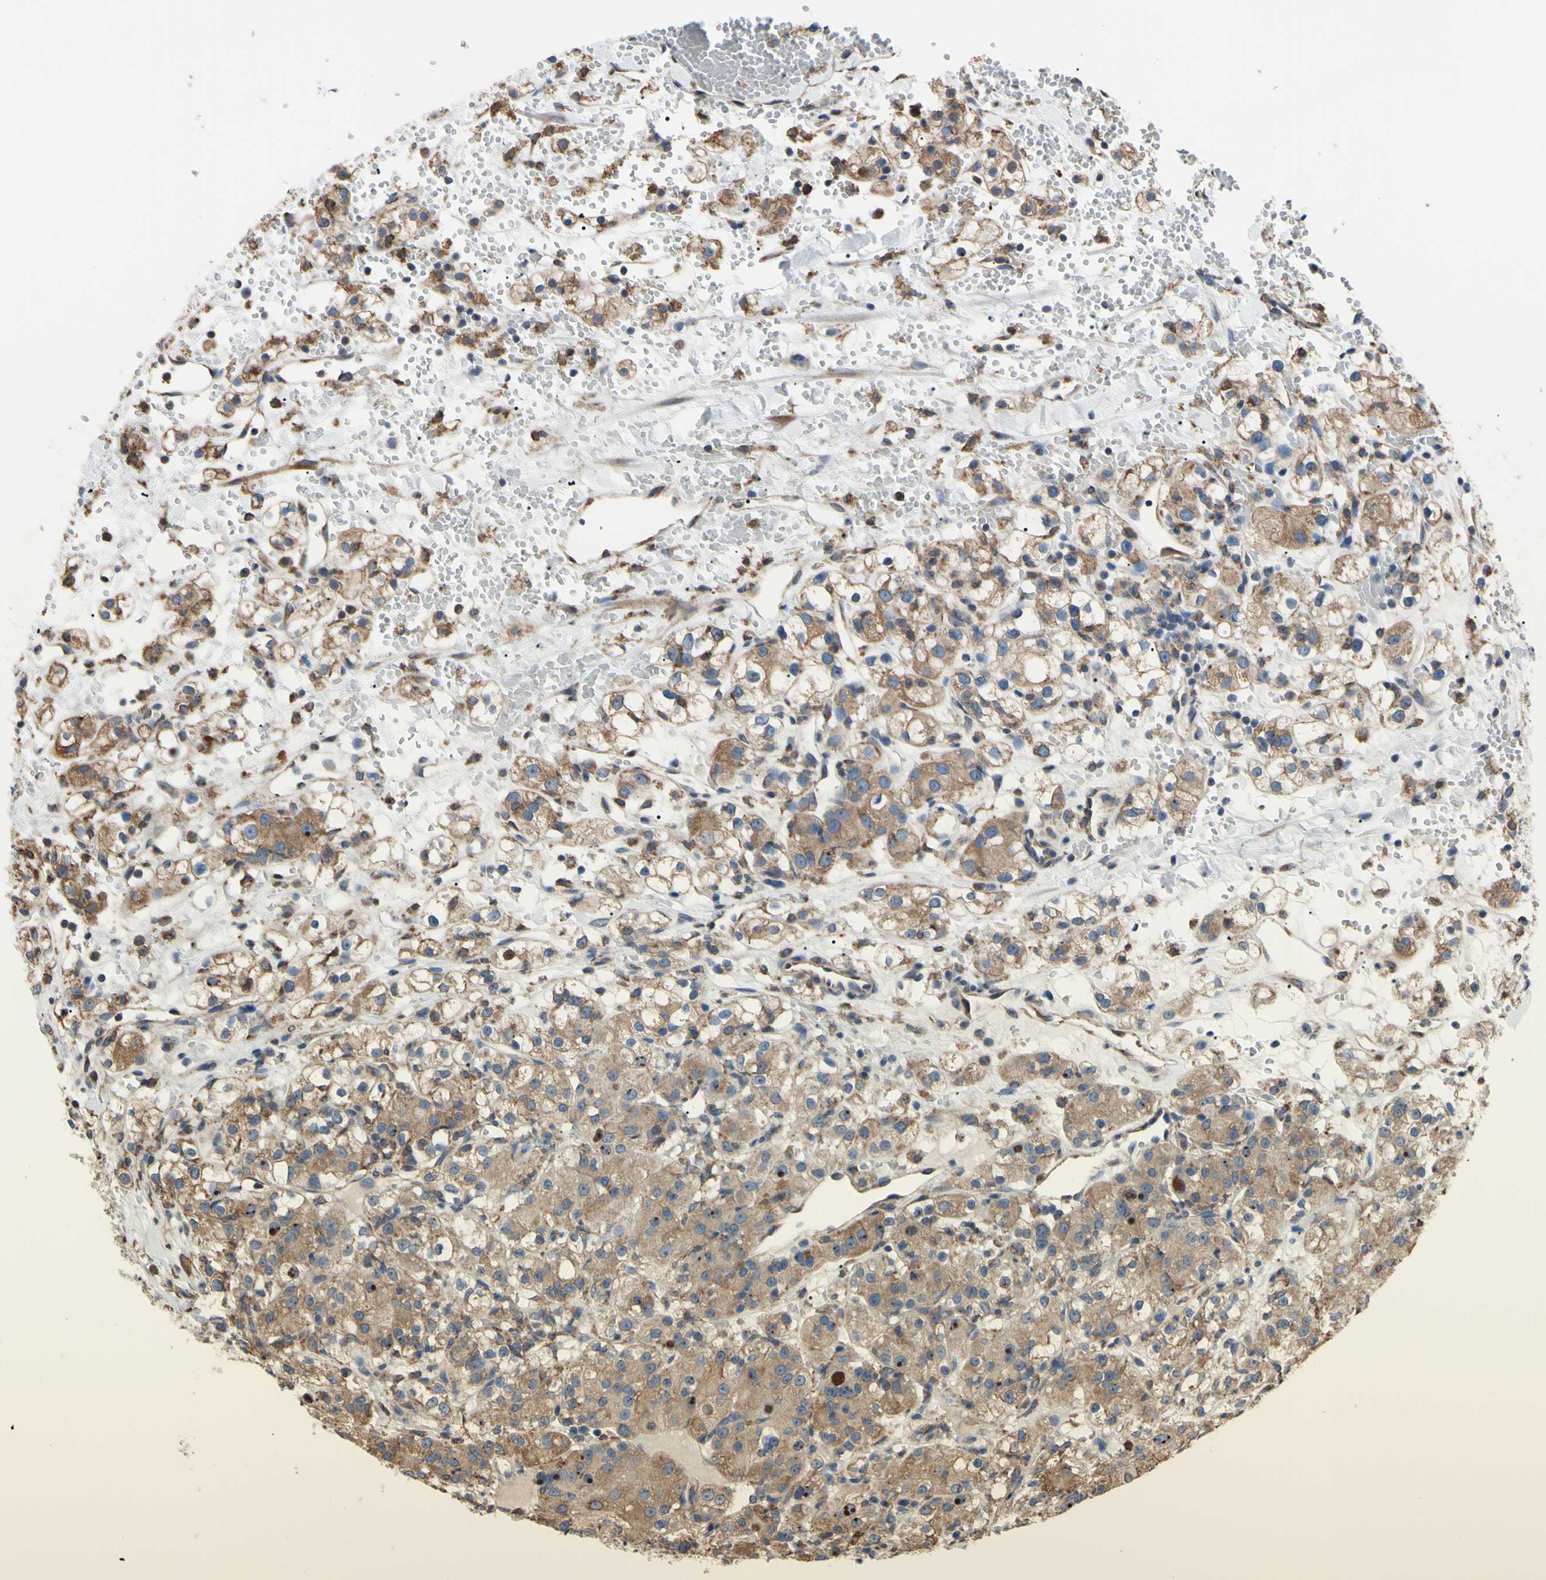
{"staining": {"intensity": "moderate", "quantity": ">75%", "location": "cytoplasmic/membranous"}, "tissue": "renal cancer", "cell_type": "Tumor cells", "image_type": "cancer", "snomed": [{"axis": "morphology", "description": "Adenocarcinoma, NOS"}, {"axis": "topography", "description": "Kidney"}], "caption": "Renal adenocarcinoma stained for a protein reveals moderate cytoplasmic/membranous positivity in tumor cells. (DAB (3,3'-diaminobenzidine) IHC, brown staining for protein, blue staining for nuclei).", "gene": "BMF", "patient": {"sex": "male", "age": 61}}